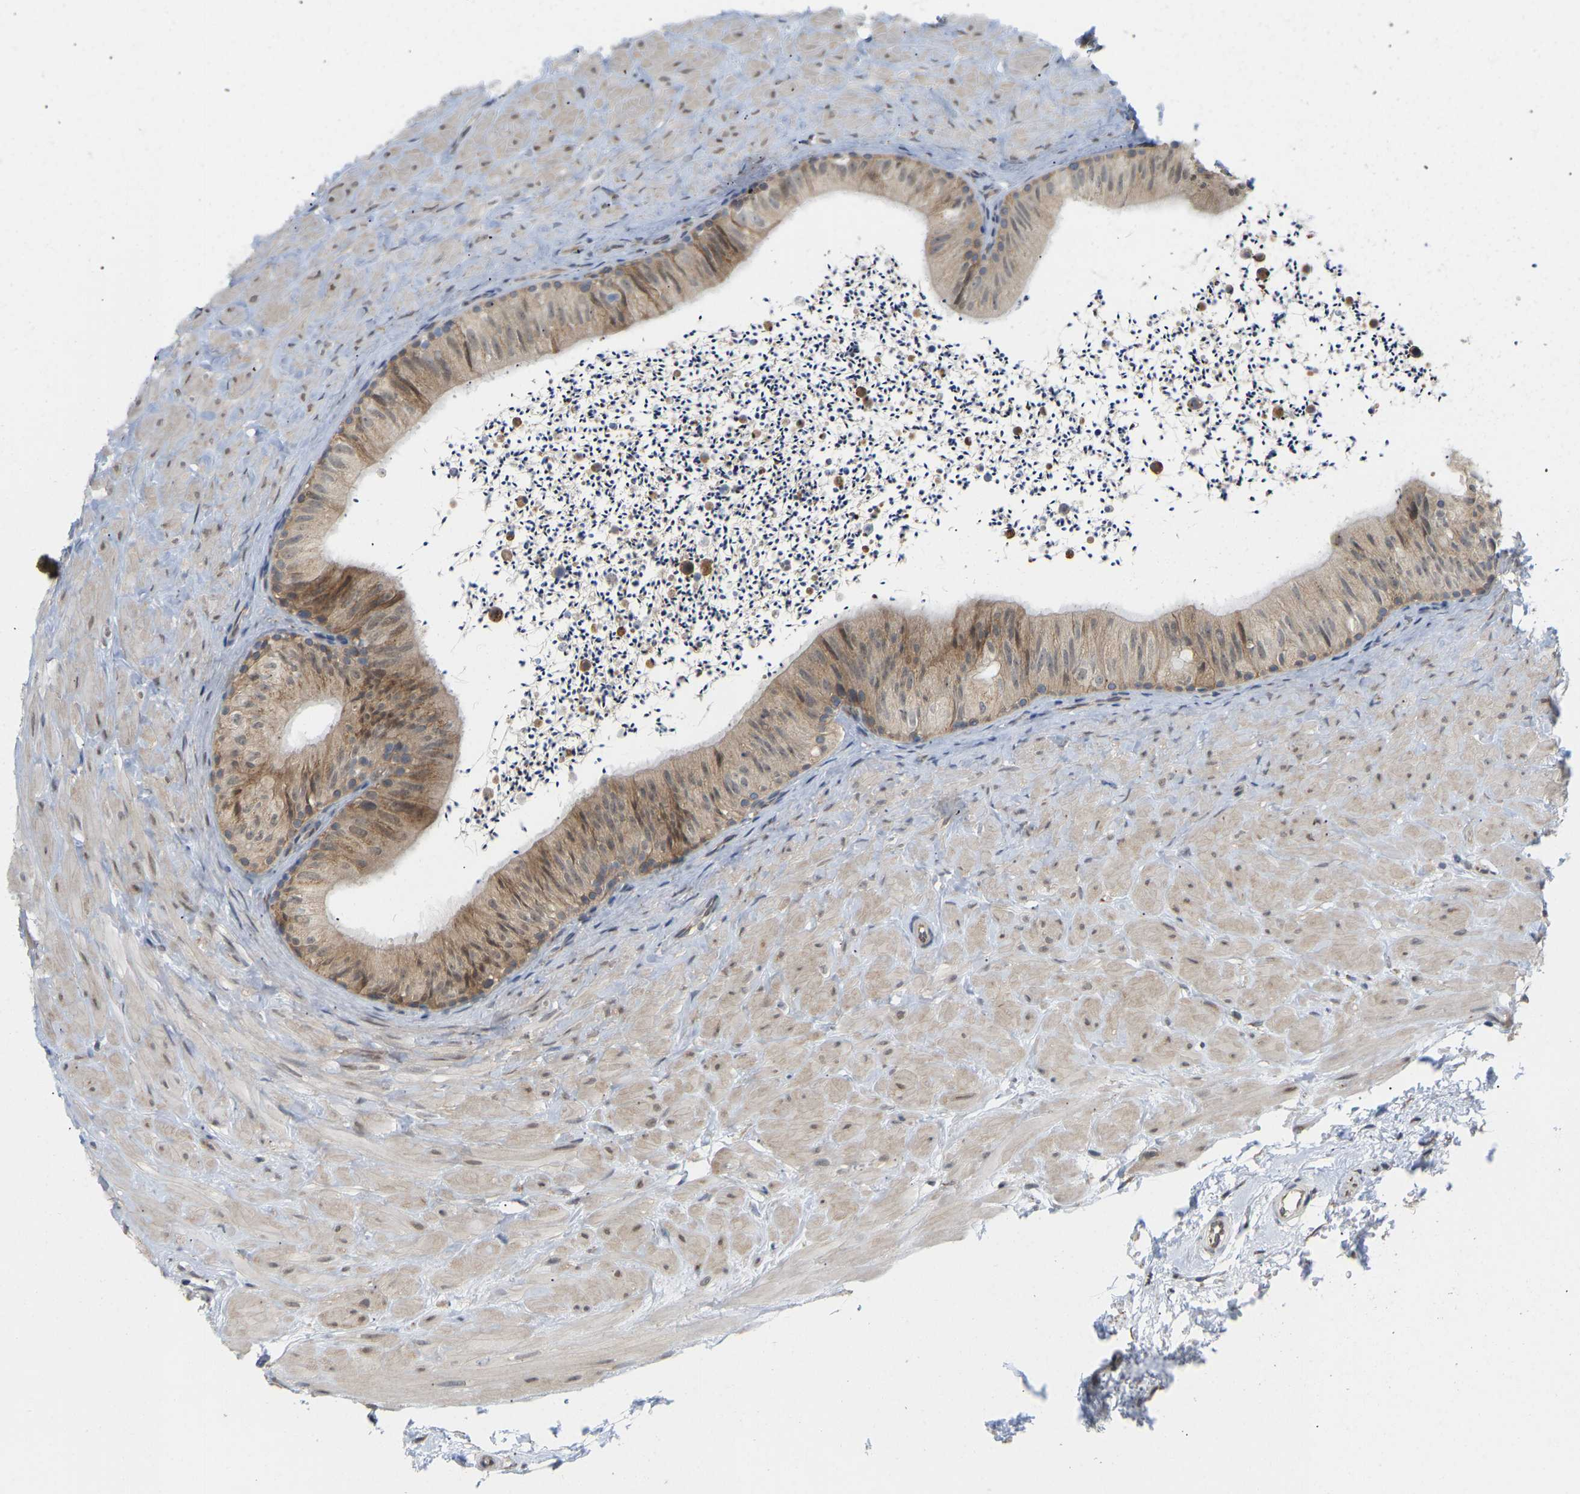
{"staining": {"intensity": "moderate", "quantity": ">75%", "location": "cytoplasmic/membranous"}, "tissue": "epididymis", "cell_type": "Glandular cells", "image_type": "normal", "snomed": [{"axis": "morphology", "description": "Normal tissue, NOS"}, {"axis": "topography", "description": "Epididymis"}], "caption": "Protein expression analysis of benign human epididymis reveals moderate cytoplasmic/membranous expression in about >75% of glandular cells.", "gene": "BEND3", "patient": {"sex": "male", "age": 56}}